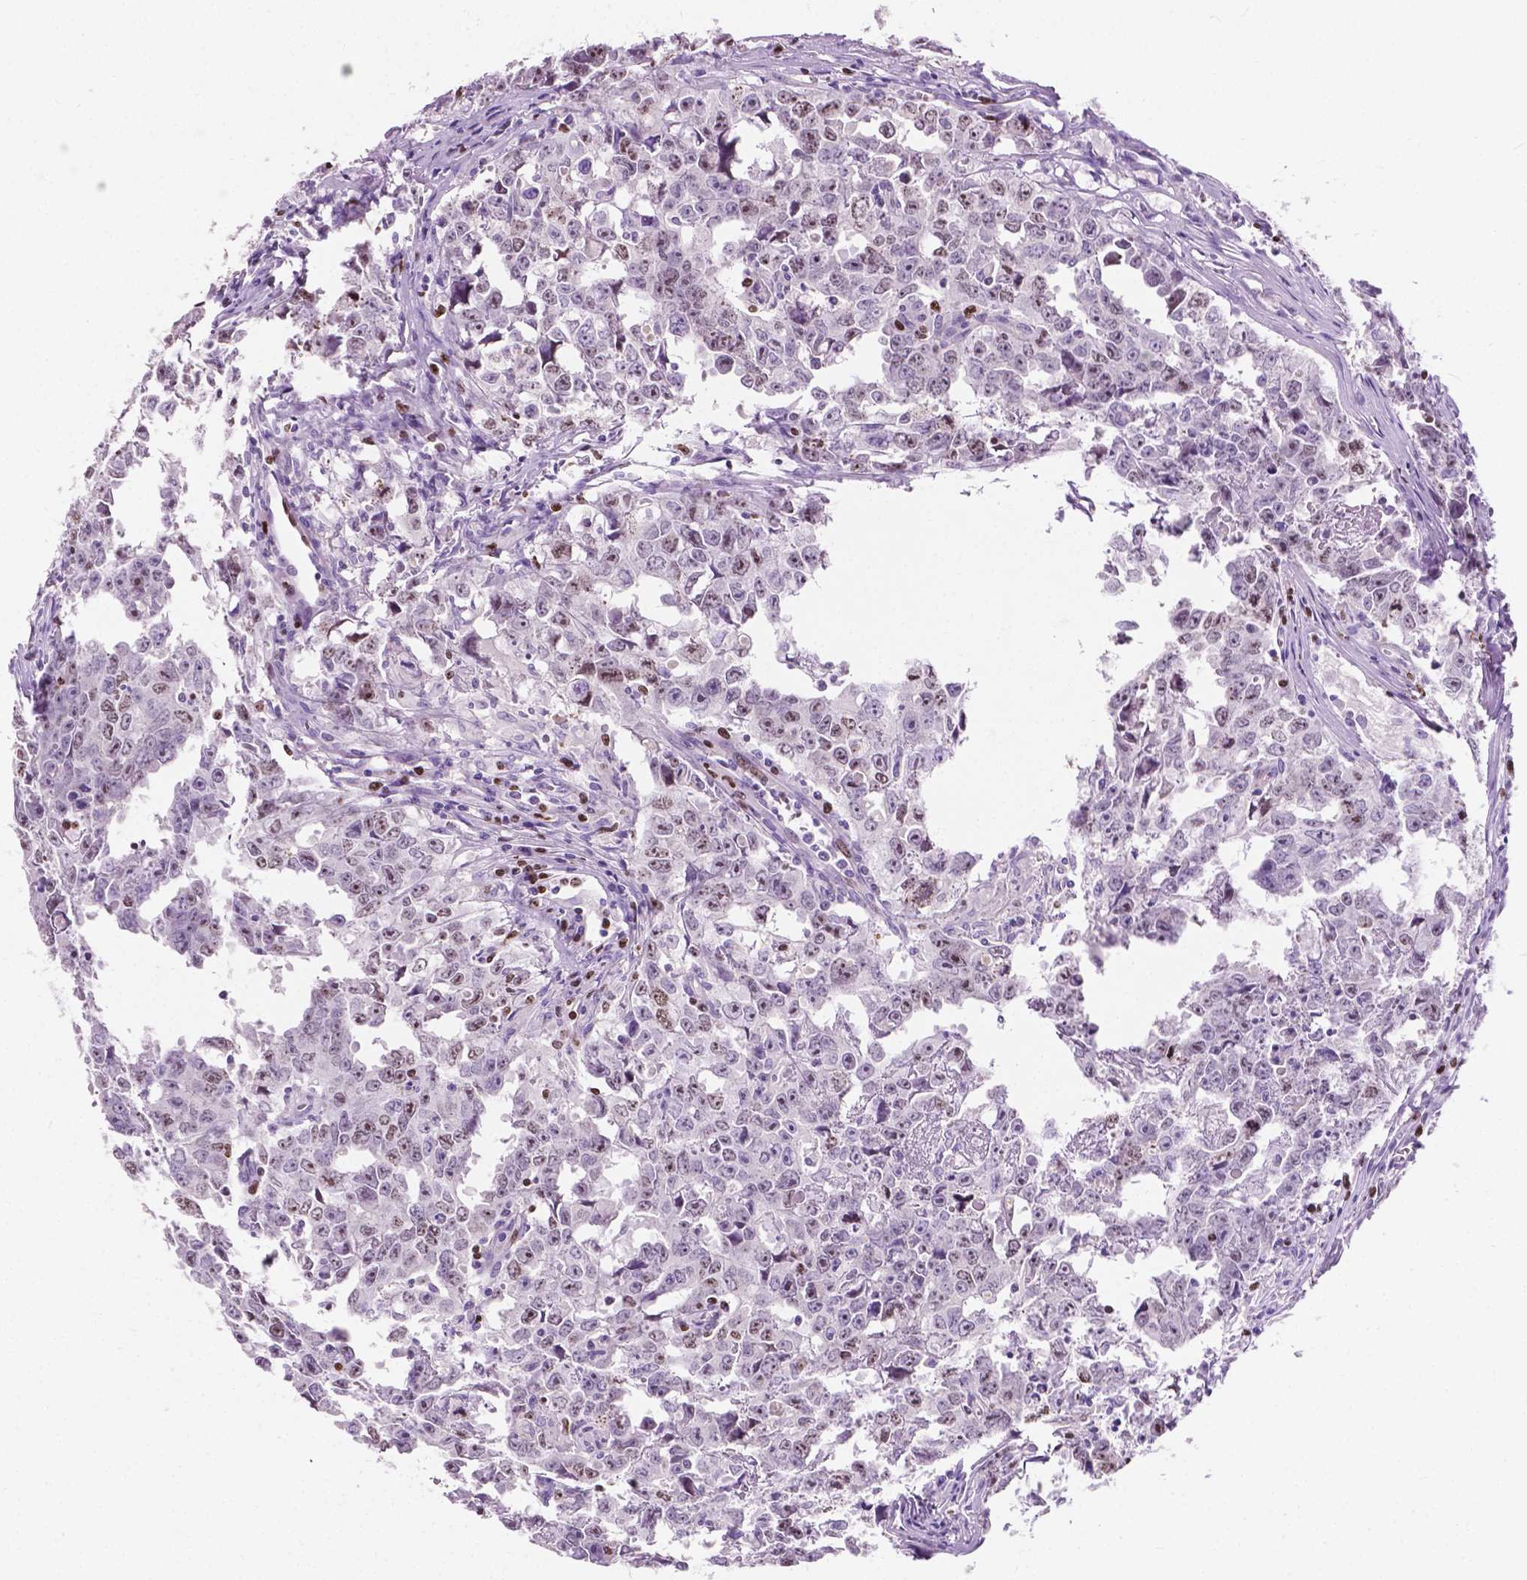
{"staining": {"intensity": "weak", "quantity": "<25%", "location": "nuclear"}, "tissue": "testis cancer", "cell_type": "Tumor cells", "image_type": "cancer", "snomed": [{"axis": "morphology", "description": "Carcinoma, Embryonal, NOS"}, {"axis": "topography", "description": "Testis"}], "caption": "DAB (3,3'-diaminobenzidine) immunohistochemical staining of embryonal carcinoma (testis) displays no significant expression in tumor cells.", "gene": "SIAH2", "patient": {"sex": "male", "age": 22}}